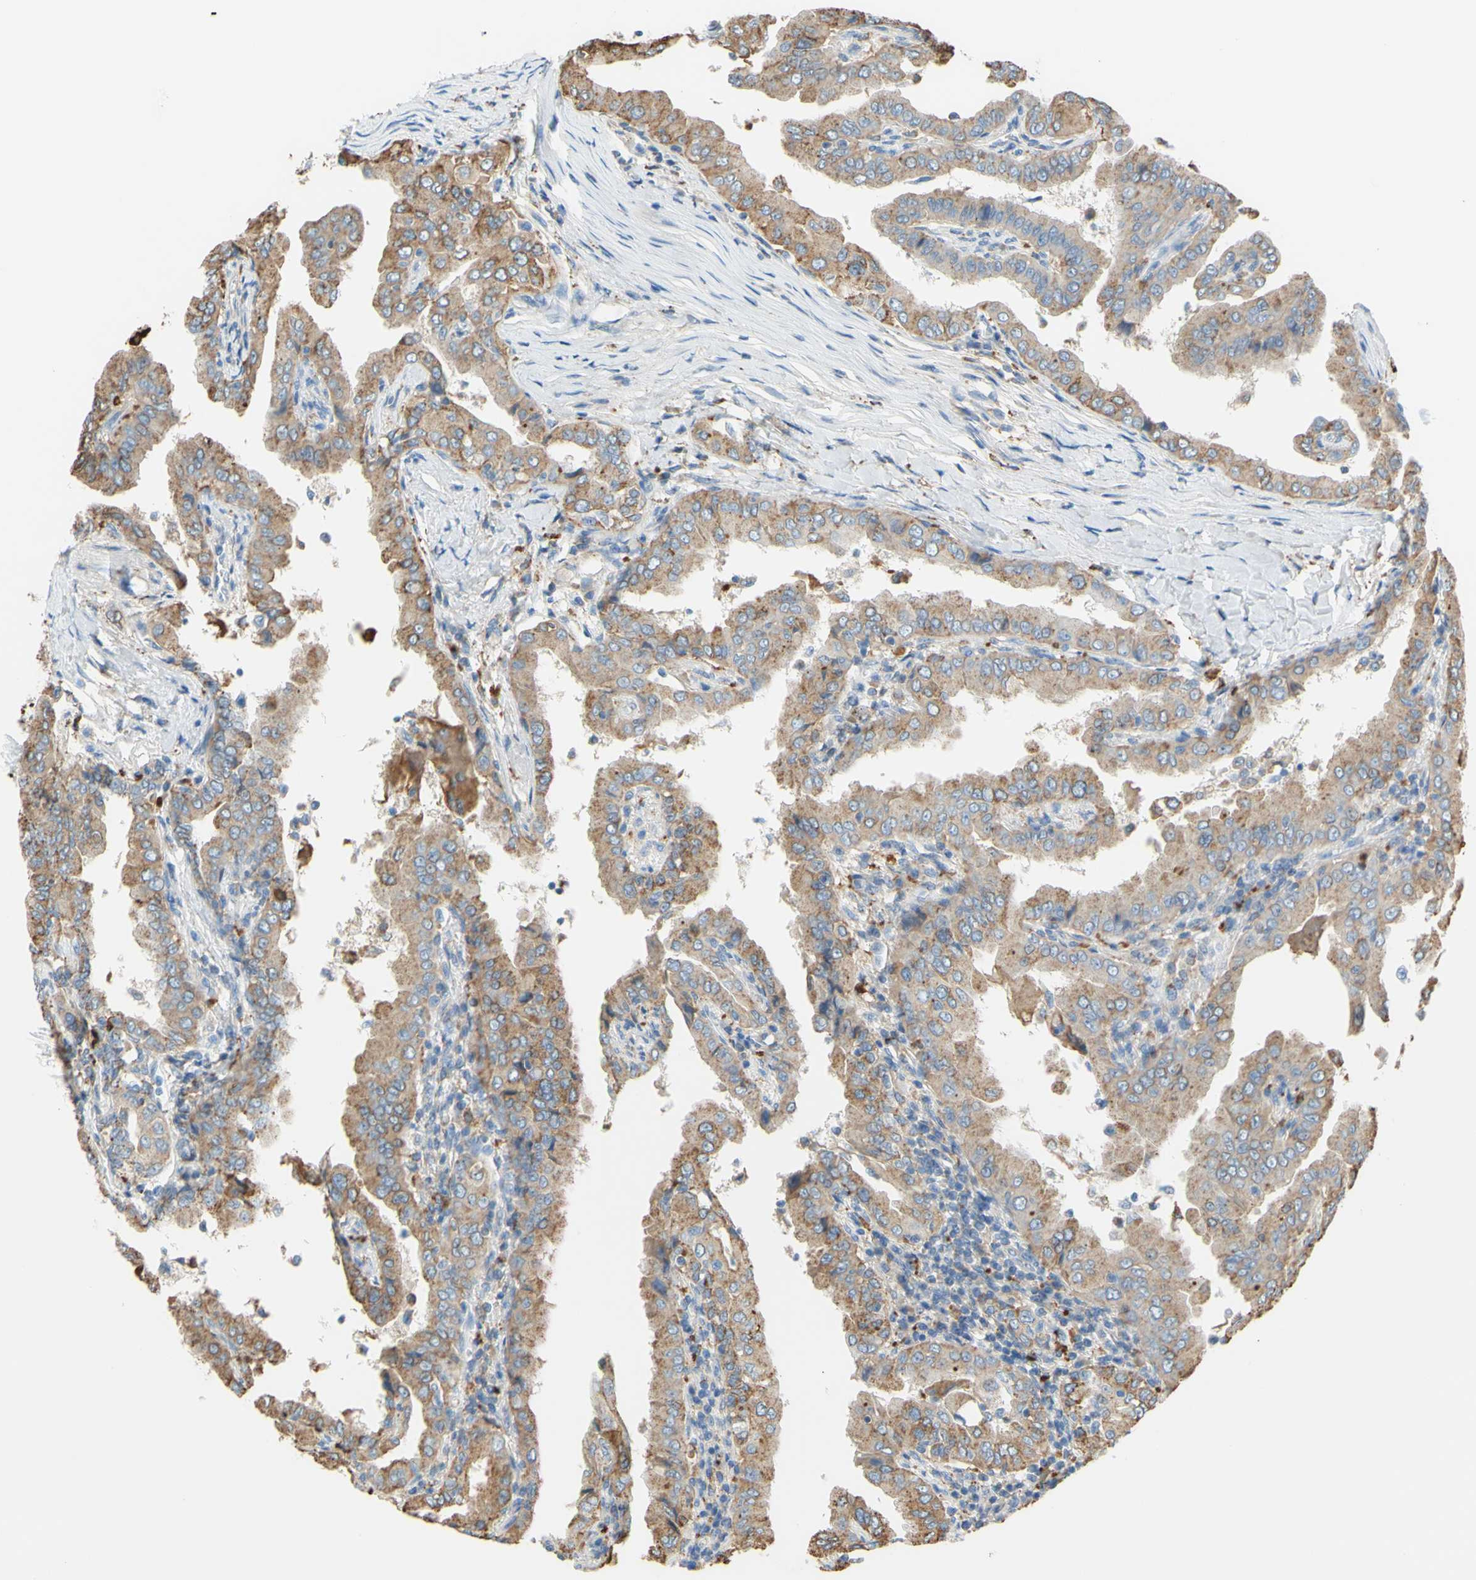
{"staining": {"intensity": "moderate", "quantity": ">75%", "location": "cytoplasmic/membranous"}, "tissue": "thyroid cancer", "cell_type": "Tumor cells", "image_type": "cancer", "snomed": [{"axis": "morphology", "description": "Papillary adenocarcinoma, NOS"}, {"axis": "topography", "description": "Thyroid gland"}], "caption": "Human thyroid cancer stained for a protein (brown) shows moderate cytoplasmic/membranous positive positivity in about >75% of tumor cells.", "gene": "CTSD", "patient": {"sex": "male", "age": 33}}